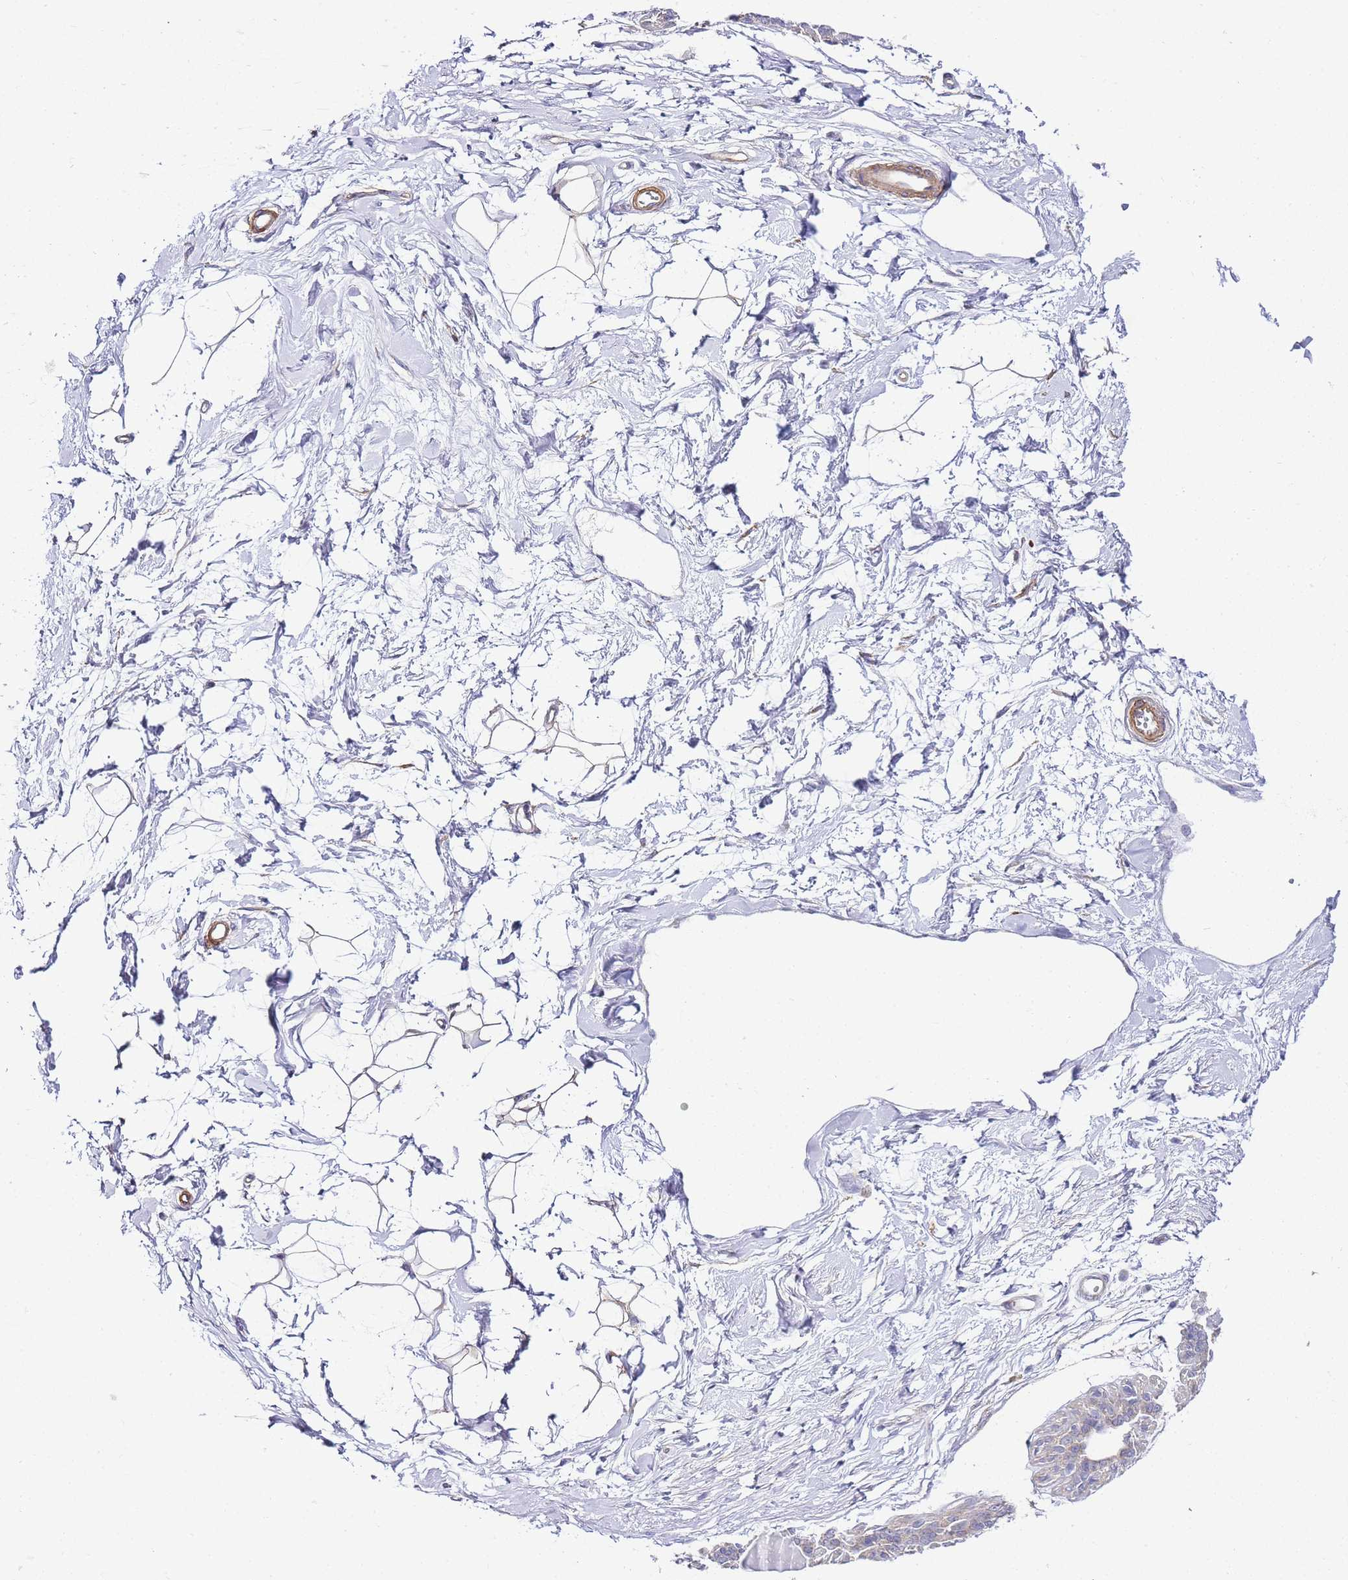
{"staining": {"intensity": "negative", "quantity": "none", "location": "none"}, "tissue": "breast", "cell_type": "Adipocytes", "image_type": "normal", "snomed": [{"axis": "morphology", "description": "Normal tissue, NOS"}, {"axis": "topography", "description": "Breast"}], "caption": "The photomicrograph exhibits no significant positivity in adipocytes of breast.", "gene": "PDCD7", "patient": {"sex": "female", "age": 45}}